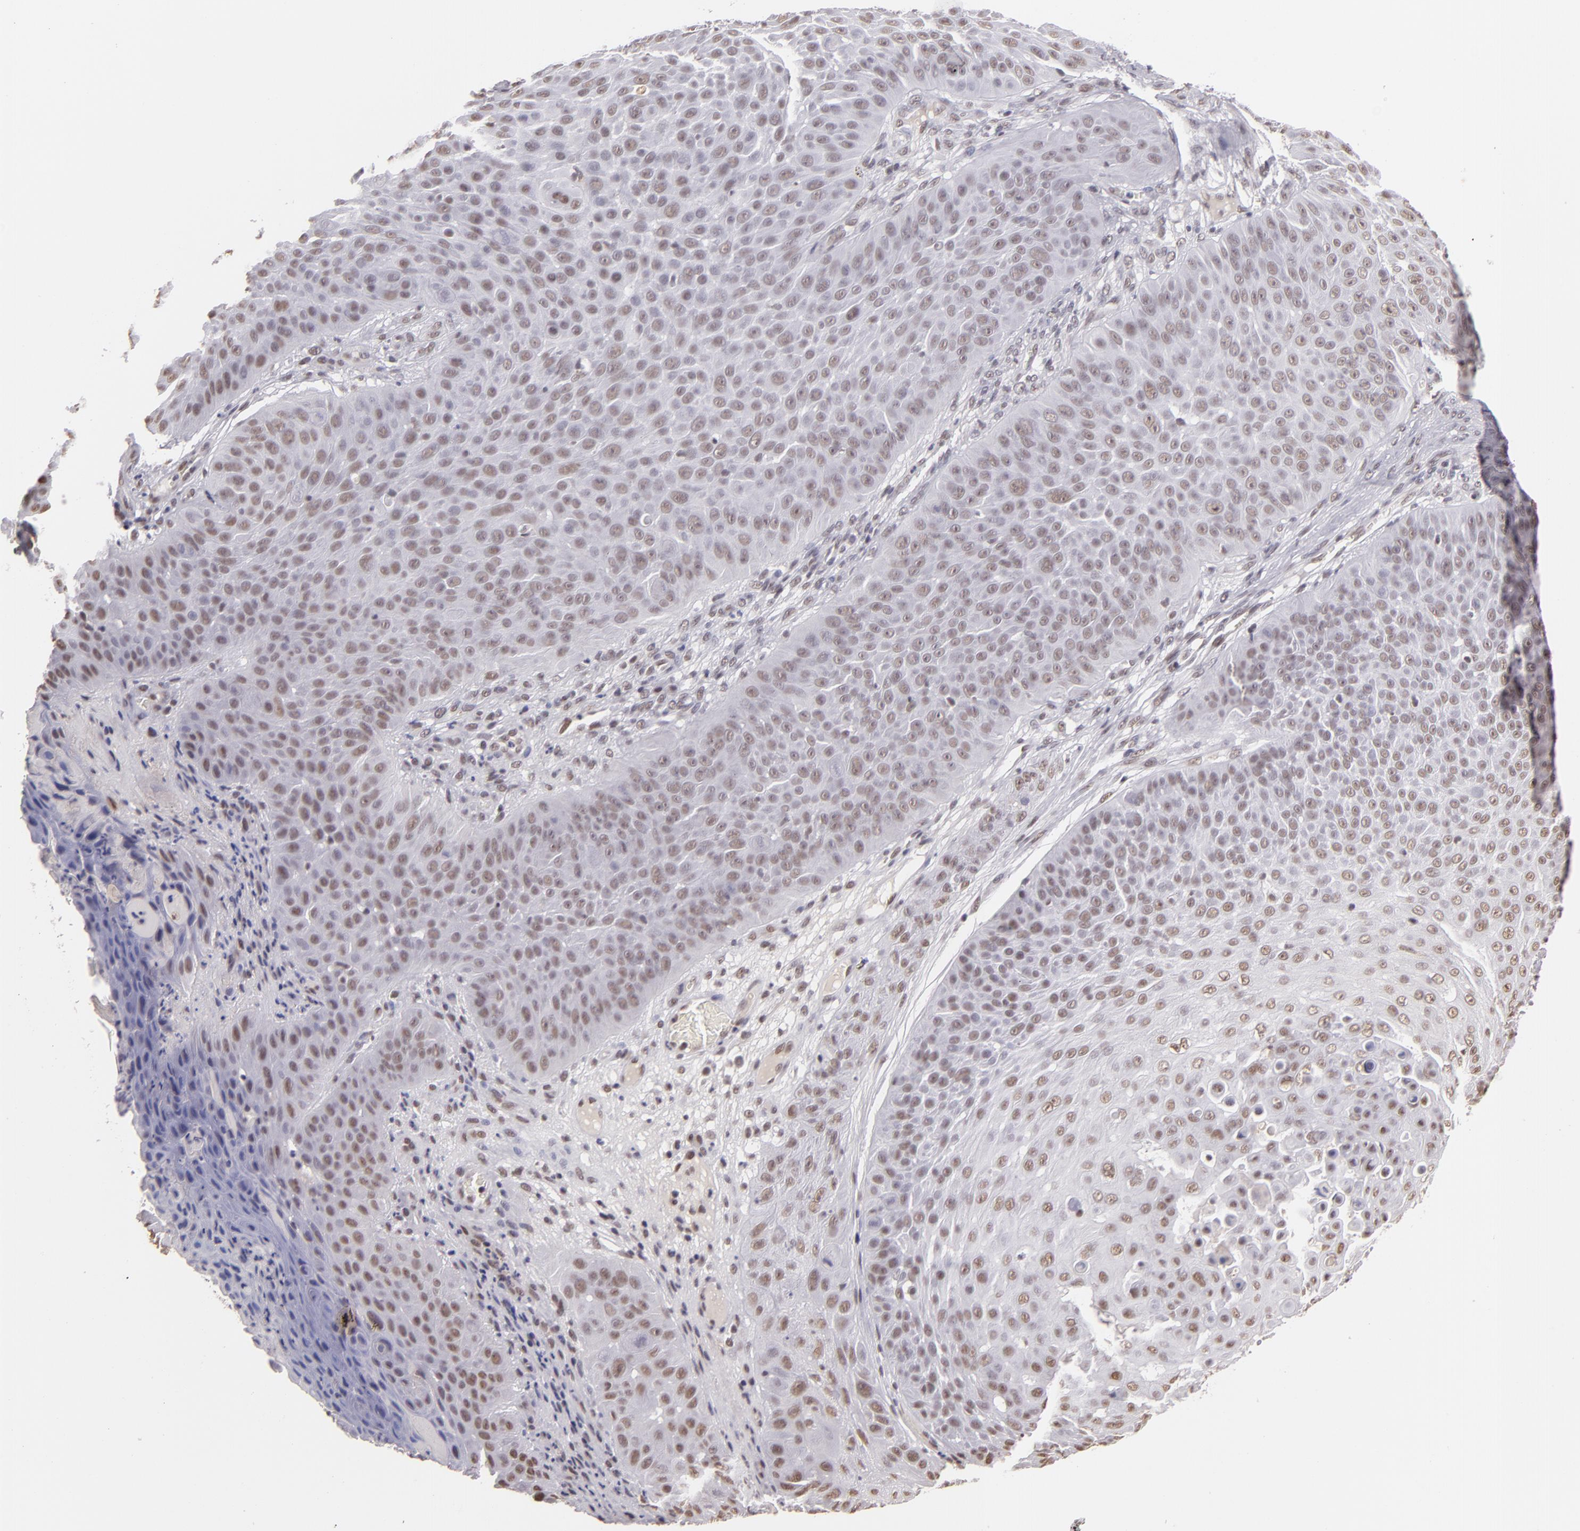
{"staining": {"intensity": "weak", "quantity": ">75%", "location": "nuclear"}, "tissue": "skin cancer", "cell_type": "Tumor cells", "image_type": "cancer", "snomed": [{"axis": "morphology", "description": "Squamous cell carcinoma, NOS"}, {"axis": "topography", "description": "Skin"}], "caption": "Skin cancer tissue shows weak nuclear staining in approximately >75% of tumor cells The staining was performed using DAB to visualize the protein expression in brown, while the nuclei were stained in blue with hematoxylin (Magnification: 20x).", "gene": "INTS6", "patient": {"sex": "male", "age": 82}}